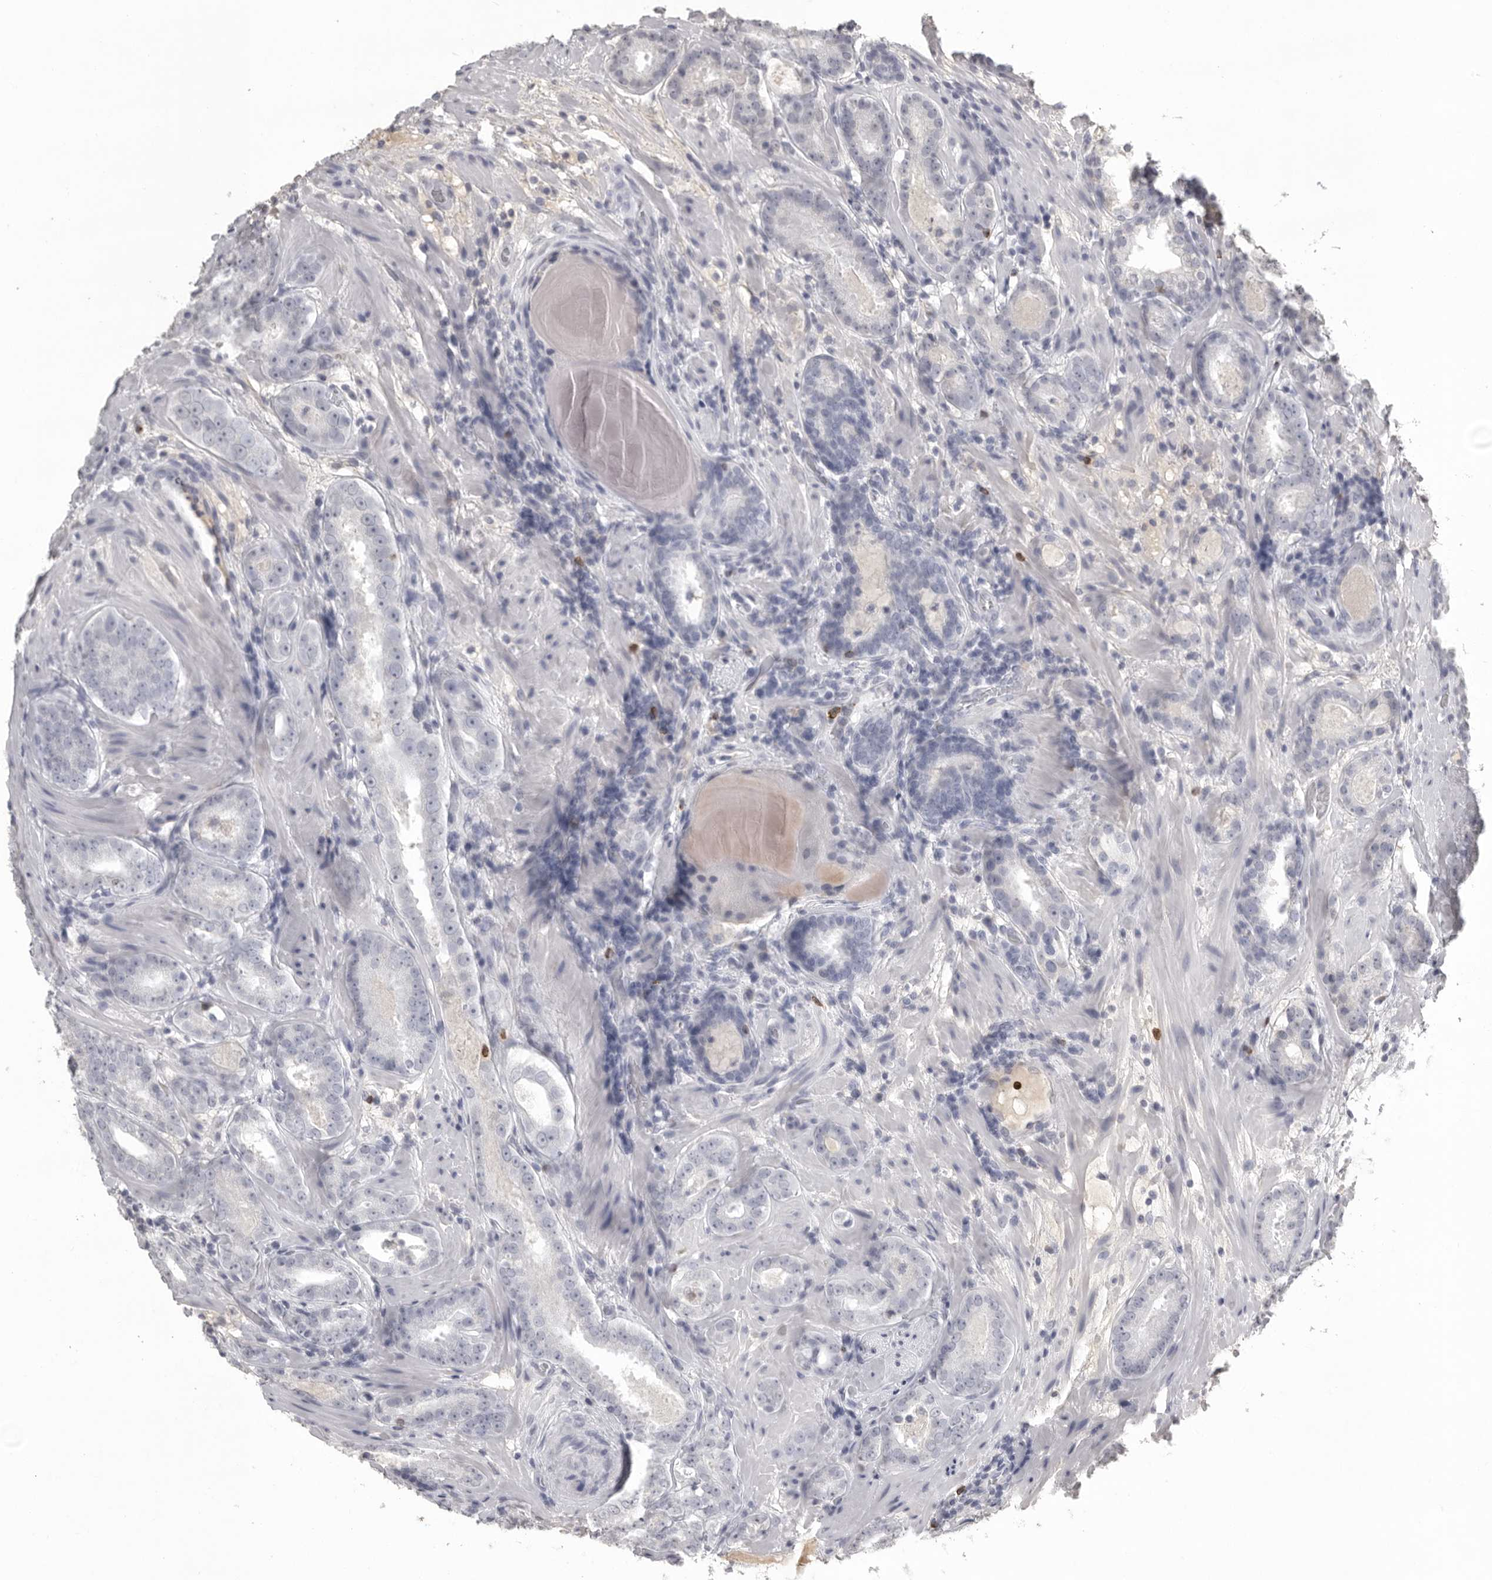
{"staining": {"intensity": "negative", "quantity": "none", "location": "none"}, "tissue": "prostate cancer", "cell_type": "Tumor cells", "image_type": "cancer", "snomed": [{"axis": "morphology", "description": "Adenocarcinoma, Low grade"}, {"axis": "topography", "description": "Prostate"}], "caption": "Immunohistochemistry micrograph of prostate cancer (low-grade adenocarcinoma) stained for a protein (brown), which shows no positivity in tumor cells.", "gene": "GNLY", "patient": {"sex": "male", "age": 69}}